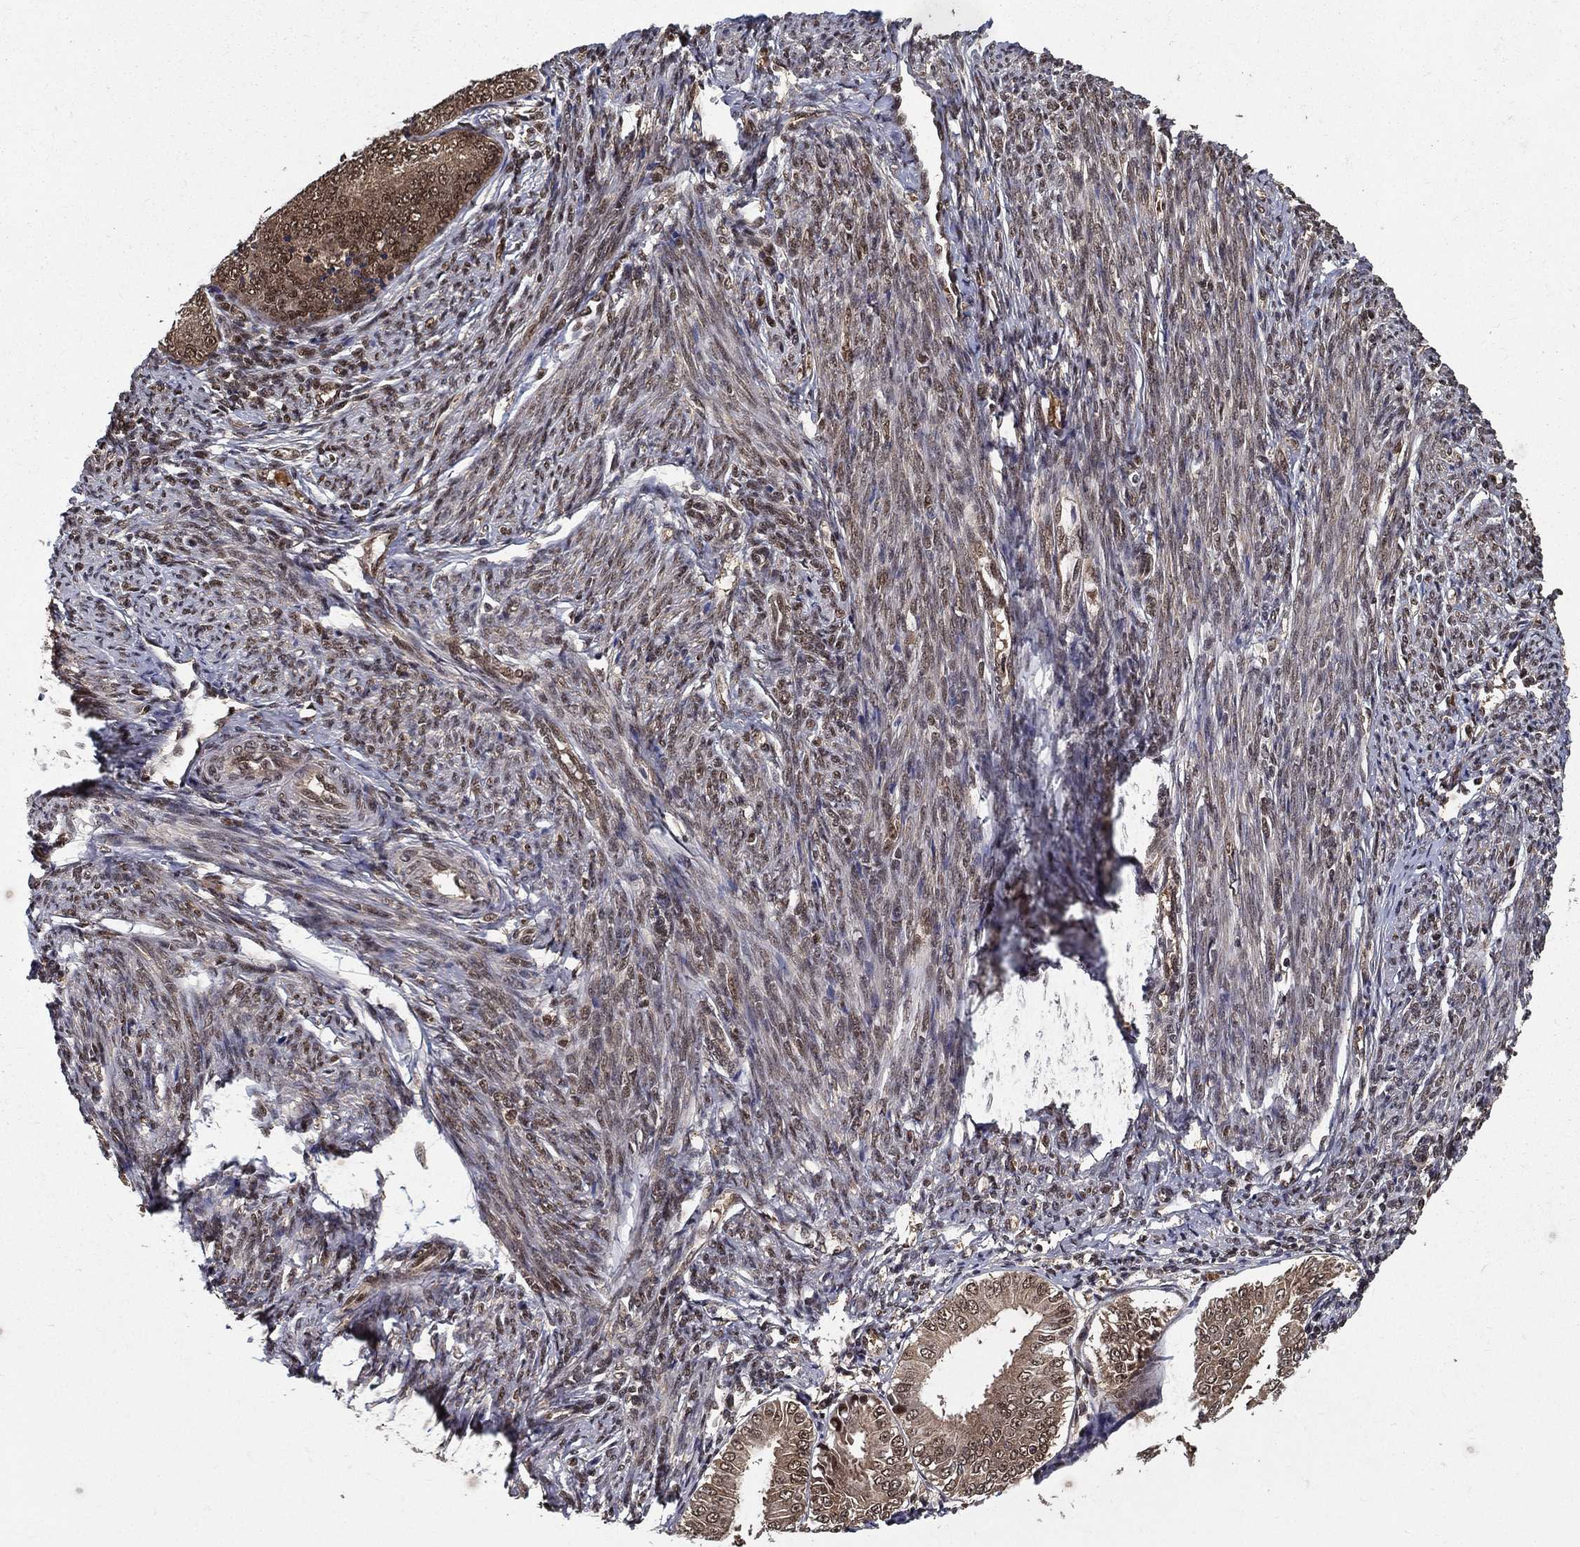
{"staining": {"intensity": "moderate", "quantity": ">75%", "location": "cytoplasmic/membranous,nuclear"}, "tissue": "endometrial cancer", "cell_type": "Tumor cells", "image_type": "cancer", "snomed": [{"axis": "morphology", "description": "Adenocarcinoma, NOS"}, {"axis": "topography", "description": "Endometrium"}], "caption": "This histopathology image shows IHC staining of human adenocarcinoma (endometrial), with medium moderate cytoplasmic/membranous and nuclear staining in approximately >75% of tumor cells.", "gene": "CARM1", "patient": {"sex": "female", "age": 63}}